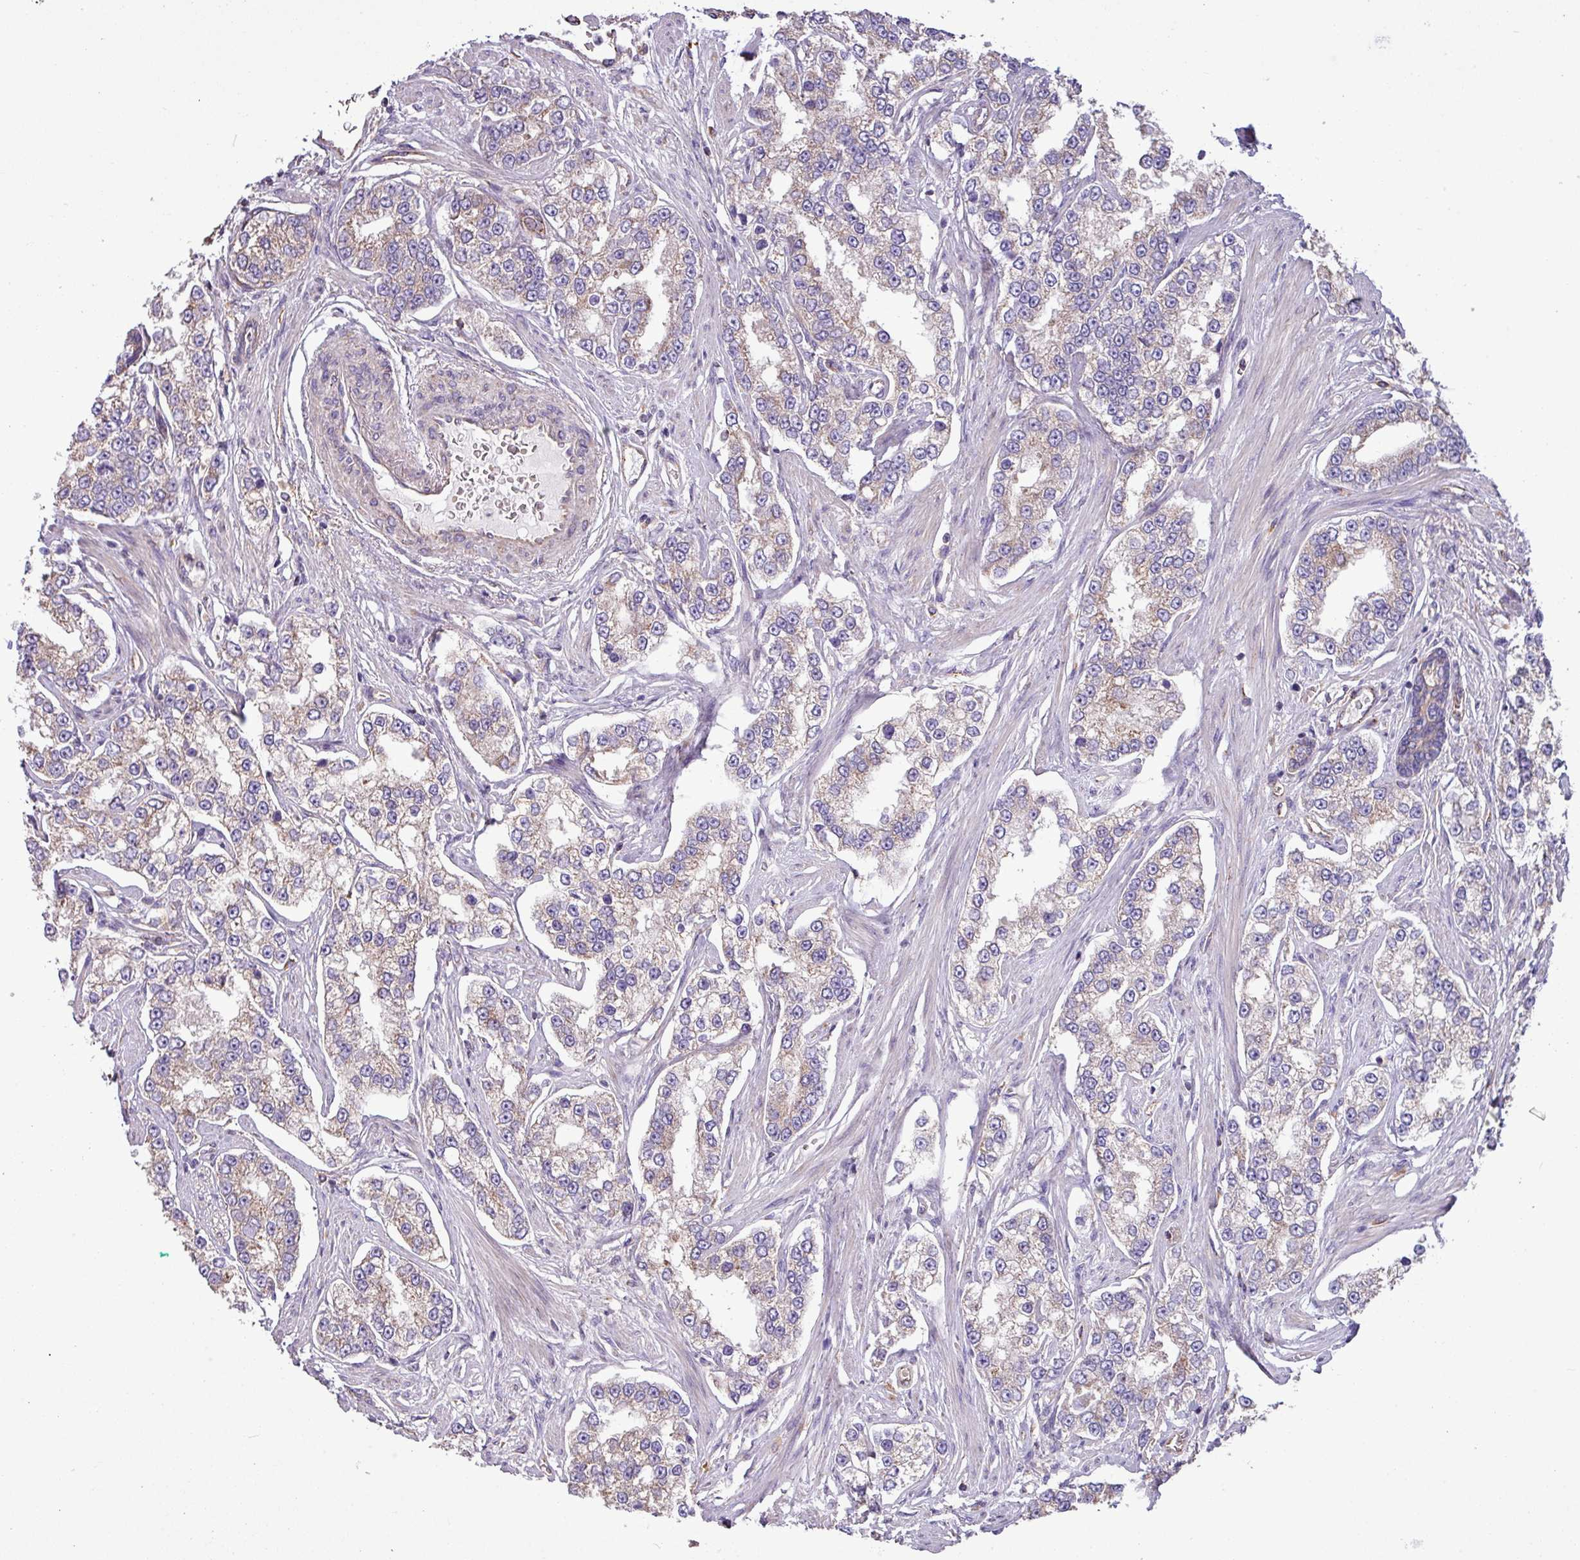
{"staining": {"intensity": "weak", "quantity": "<25%", "location": "cytoplasmic/membranous"}, "tissue": "prostate cancer", "cell_type": "Tumor cells", "image_type": "cancer", "snomed": [{"axis": "morphology", "description": "Normal tissue, NOS"}, {"axis": "morphology", "description": "Adenocarcinoma, High grade"}, {"axis": "topography", "description": "Prostate"}], "caption": "Tumor cells are negative for brown protein staining in prostate adenocarcinoma (high-grade).", "gene": "PPM1J", "patient": {"sex": "male", "age": 83}}